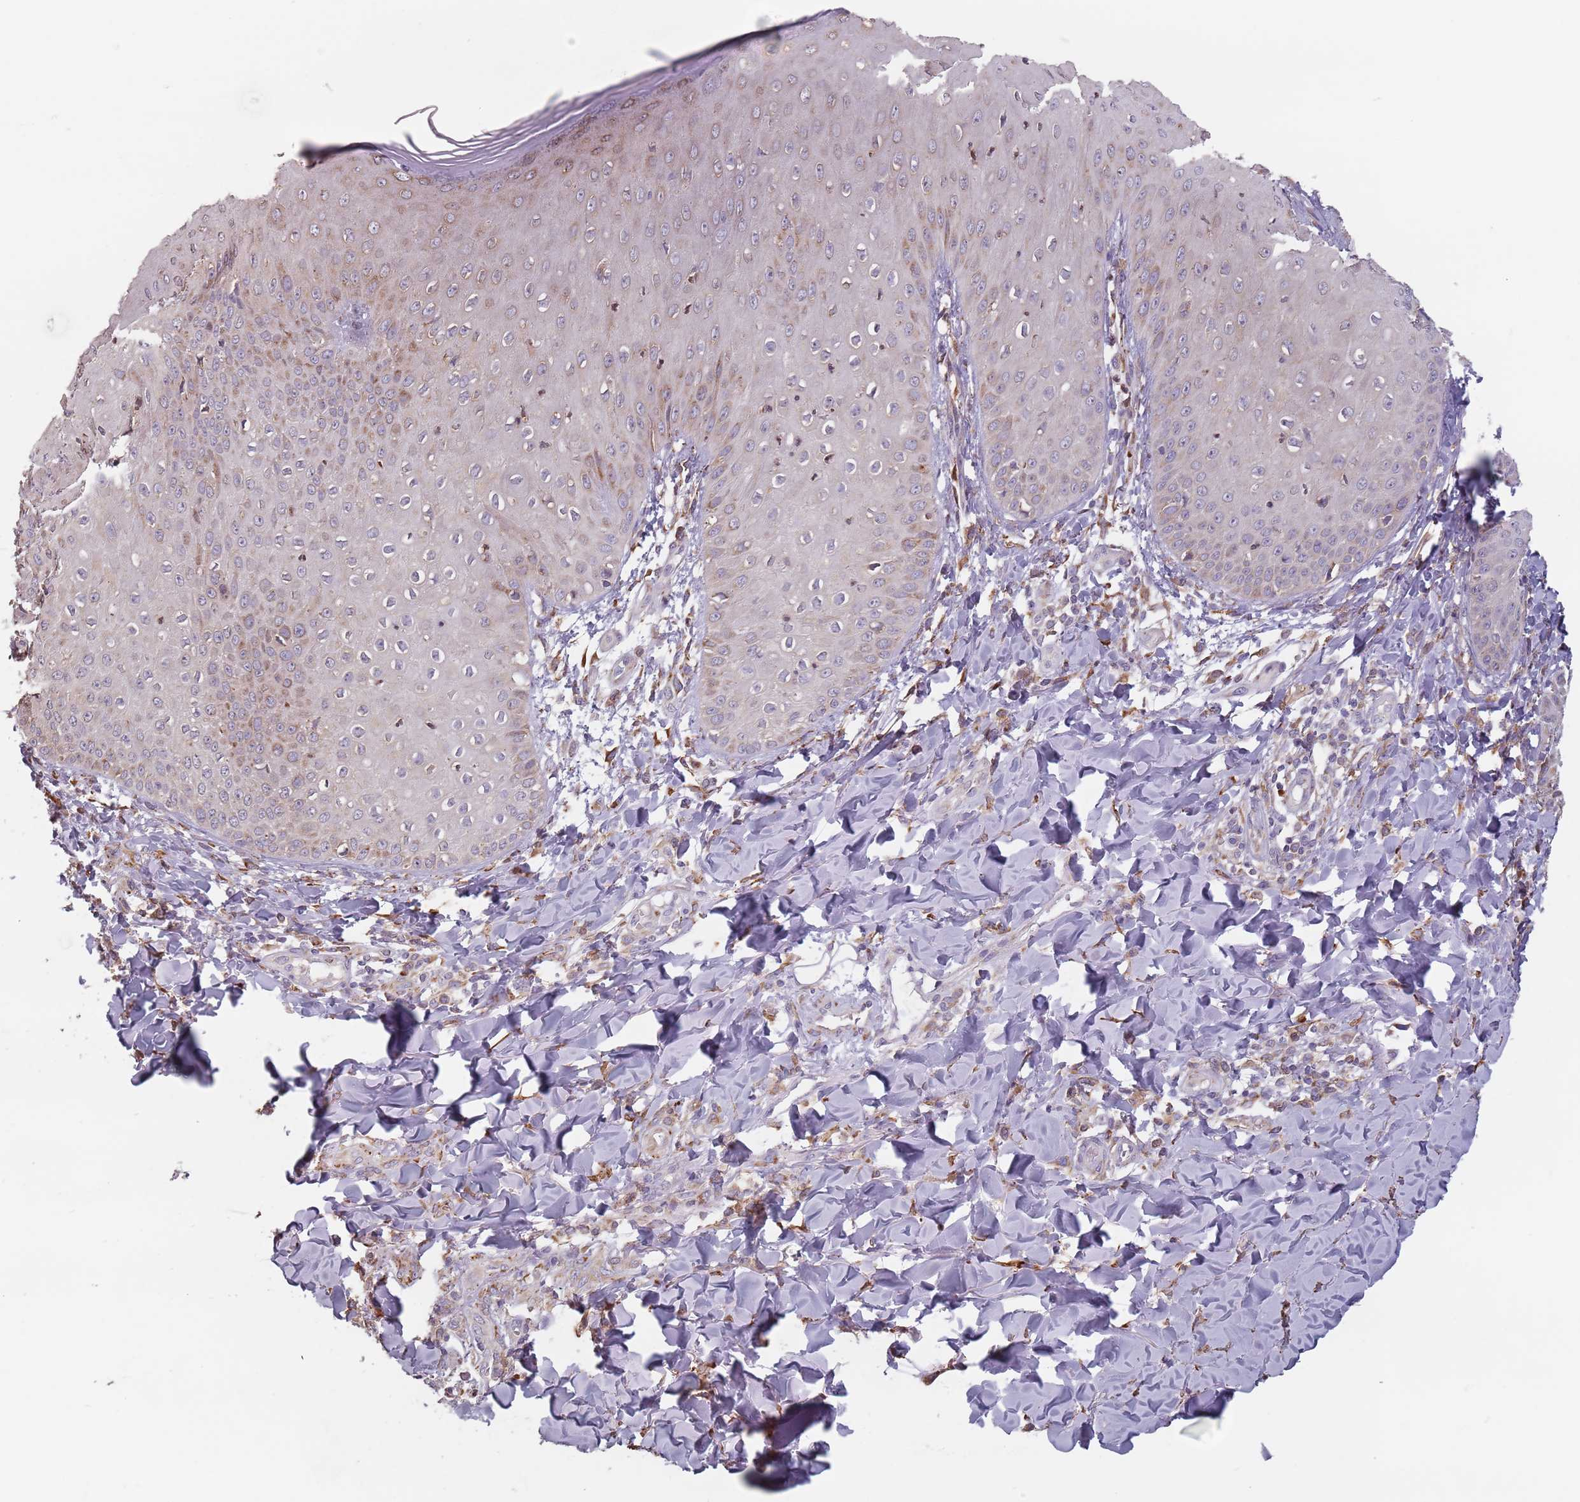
{"staining": {"intensity": "moderate", "quantity": "25%-75%", "location": "cytoplasmic/membranous"}, "tissue": "skin", "cell_type": "Epidermal cells", "image_type": "normal", "snomed": [{"axis": "morphology", "description": "Normal tissue, NOS"}, {"axis": "morphology", "description": "Inflammation, NOS"}, {"axis": "topography", "description": "Soft tissue"}, {"axis": "topography", "description": "Anal"}], "caption": "Immunohistochemical staining of unremarkable skin shows 25%-75% levels of moderate cytoplasmic/membranous protein positivity in approximately 25%-75% of epidermal cells. The protein is shown in brown color, while the nuclei are stained blue.", "gene": "RPS9", "patient": {"sex": "female", "age": 15}}